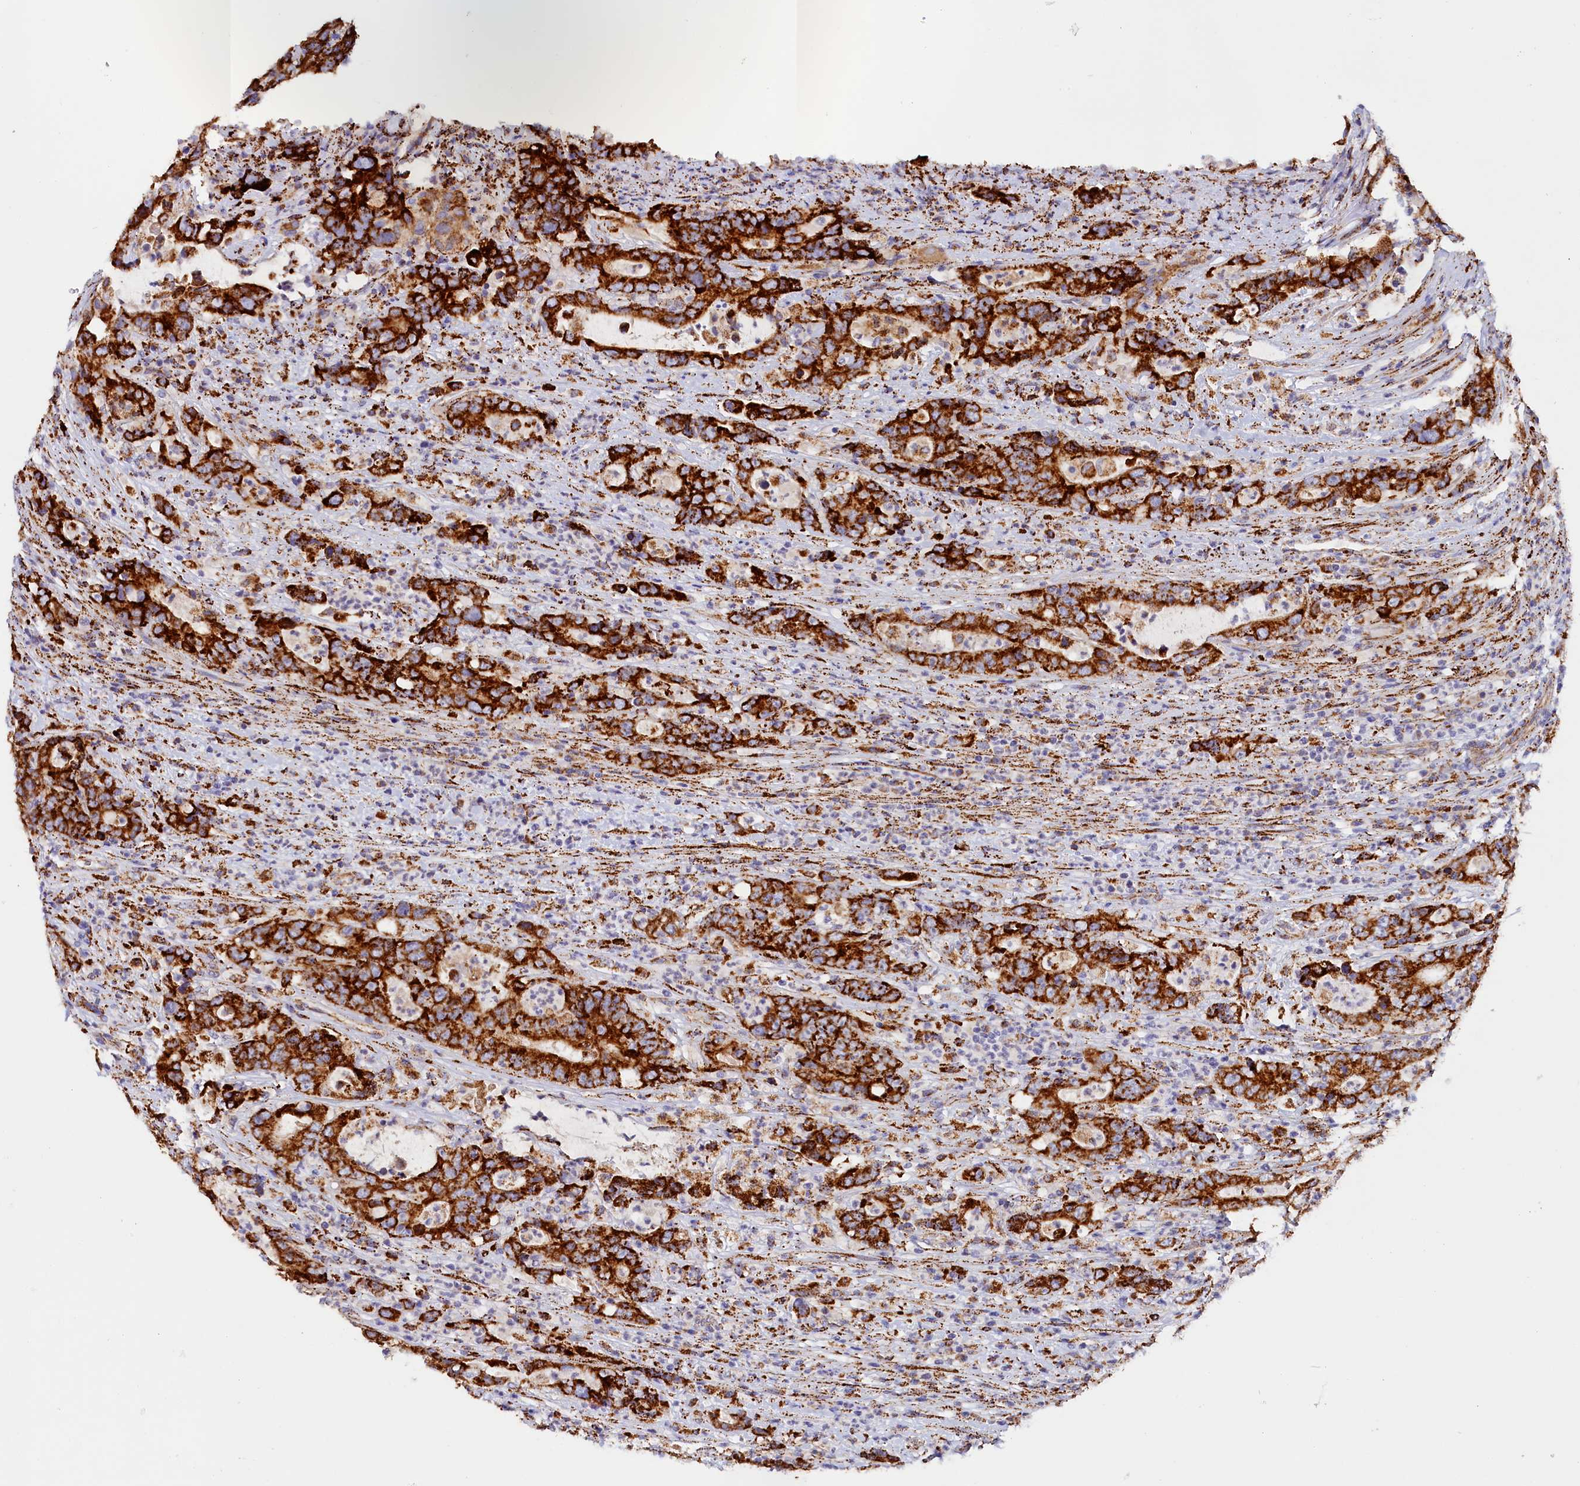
{"staining": {"intensity": "strong", "quantity": ">75%", "location": "cytoplasmic/membranous"}, "tissue": "colorectal cancer", "cell_type": "Tumor cells", "image_type": "cancer", "snomed": [{"axis": "morphology", "description": "Adenocarcinoma, NOS"}, {"axis": "topography", "description": "Colon"}], "caption": "Protein expression by IHC reveals strong cytoplasmic/membranous positivity in about >75% of tumor cells in colorectal cancer.", "gene": "AKTIP", "patient": {"sex": "female", "age": 75}}